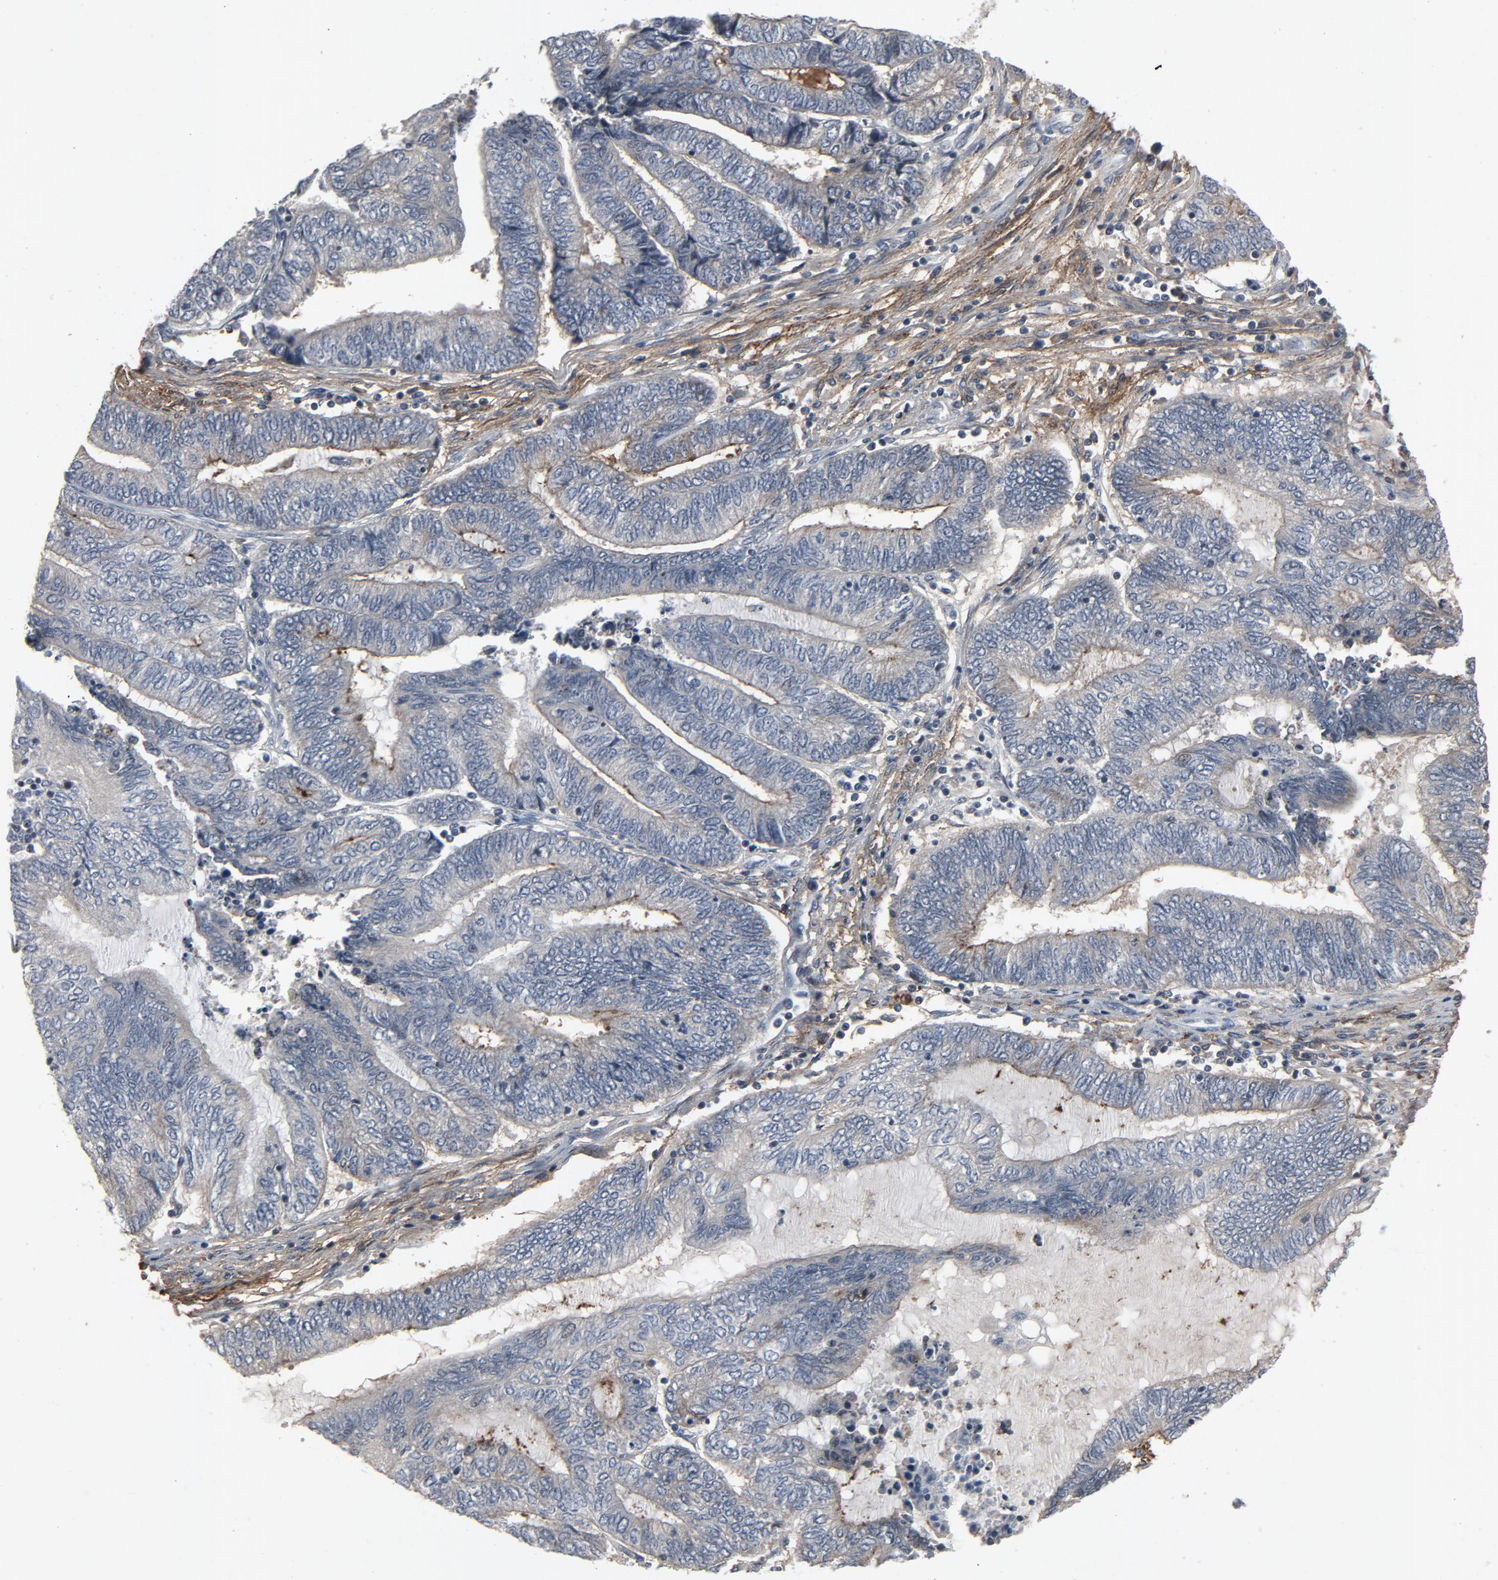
{"staining": {"intensity": "negative", "quantity": "none", "location": "none"}, "tissue": "endometrial cancer", "cell_type": "Tumor cells", "image_type": "cancer", "snomed": [{"axis": "morphology", "description": "Adenocarcinoma, NOS"}, {"axis": "topography", "description": "Uterus"}, {"axis": "topography", "description": "Endometrium"}], "caption": "IHC of human endometrial cancer reveals no expression in tumor cells.", "gene": "PDZD4", "patient": {"sex": "female", "age": 70}}